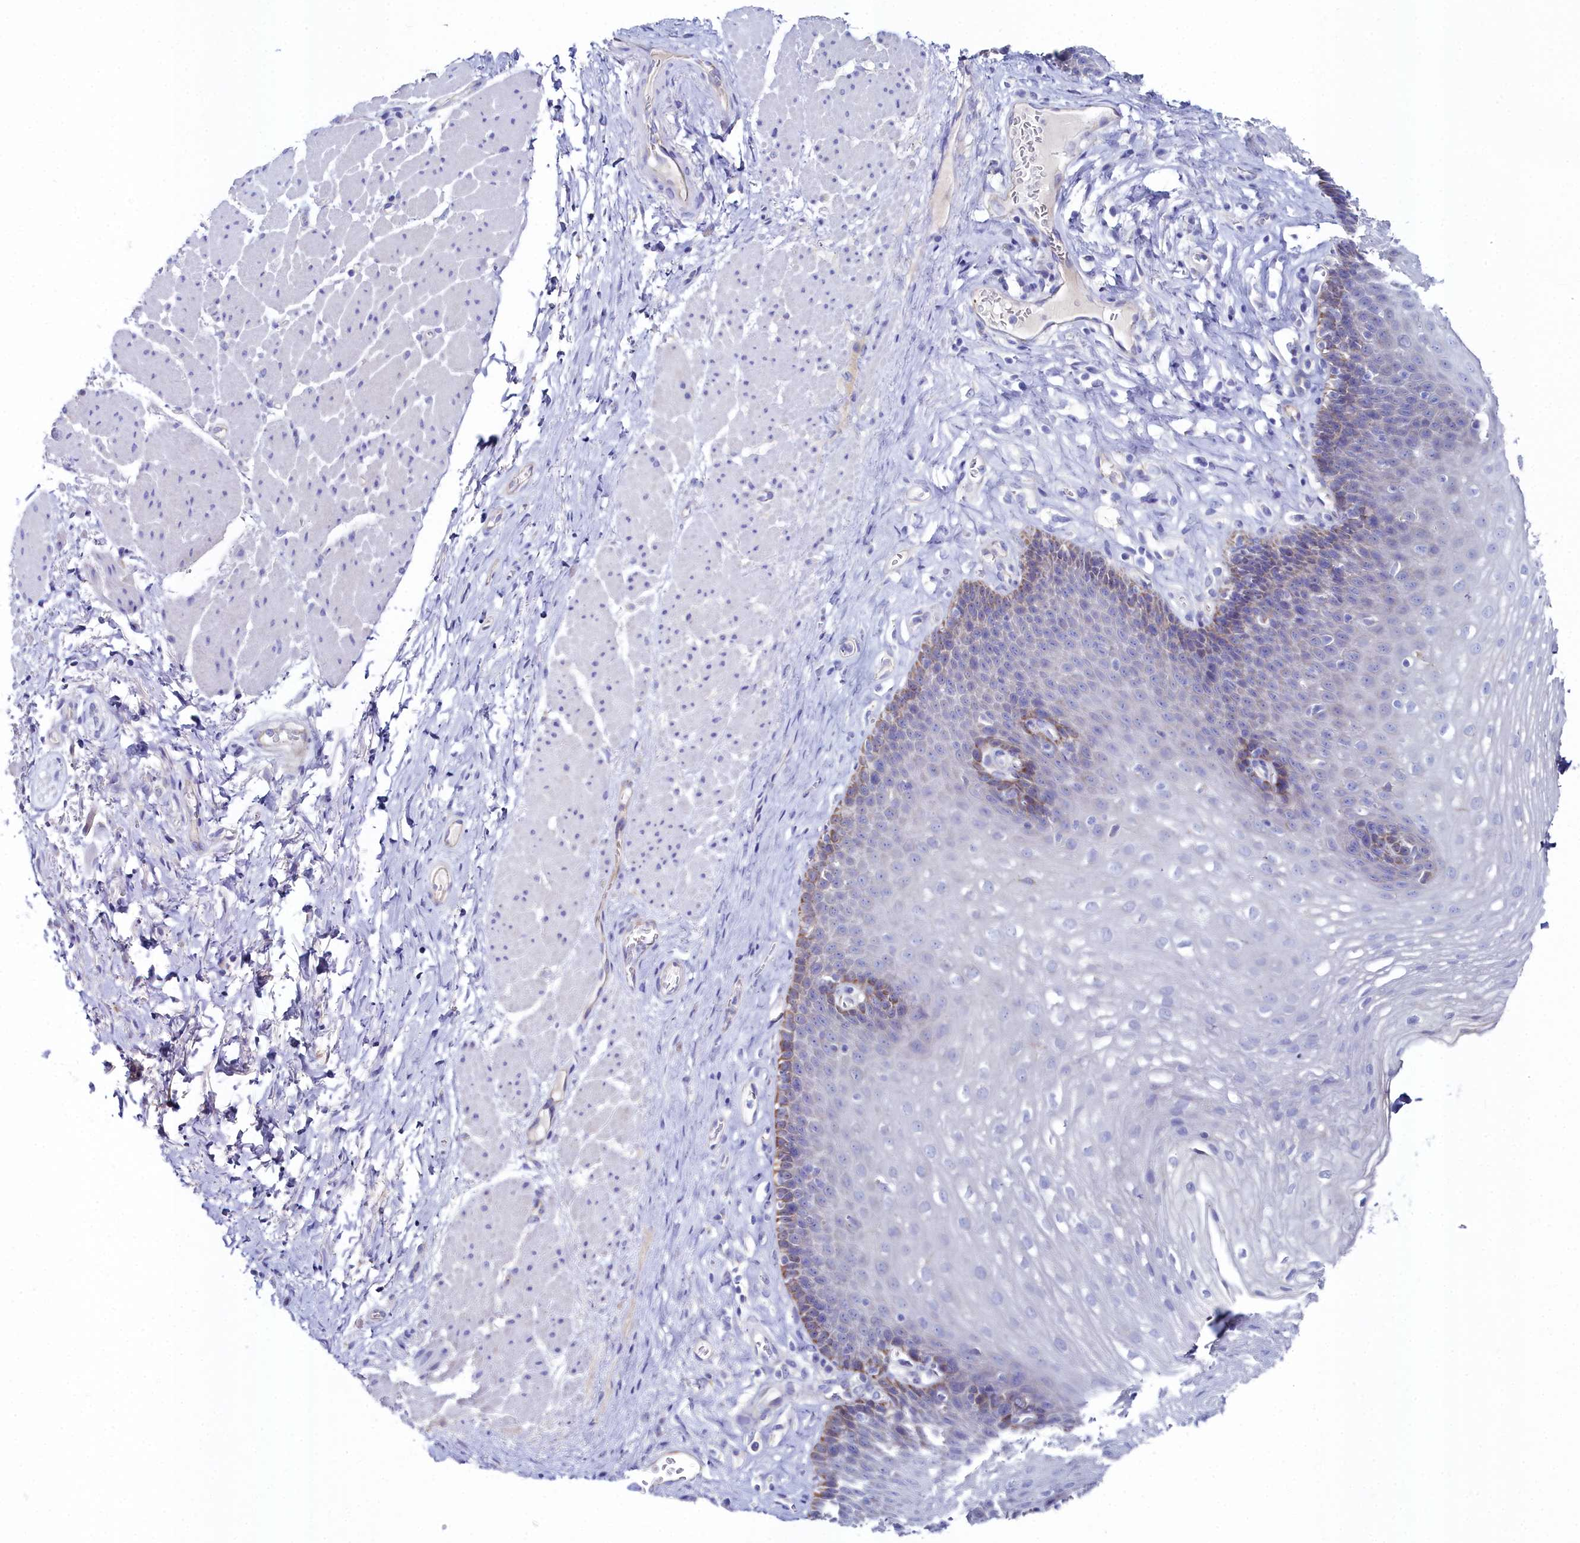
{"staining": {"intensity": "moderate", "quantity": "<25%", "location": "cytoplasmic/membranous"}, "tissue": "esophagus", "cell_type": "Squamous epithelial cells", "image_type": "normal", "snomed": [{"axis": "morphology", "description": "Normal tissue, NOS"}, {"axis": "topography", "description": "Esophagus"}], "caption": "Moderate cytoplasmic/membranous expression for a protein is identified in approximately <25% of squamous epithelial cells of benign esophagus using immunohistochemistry.", "gene": "SLC49A3", "patient": {"sex": "female", "age": 66}}